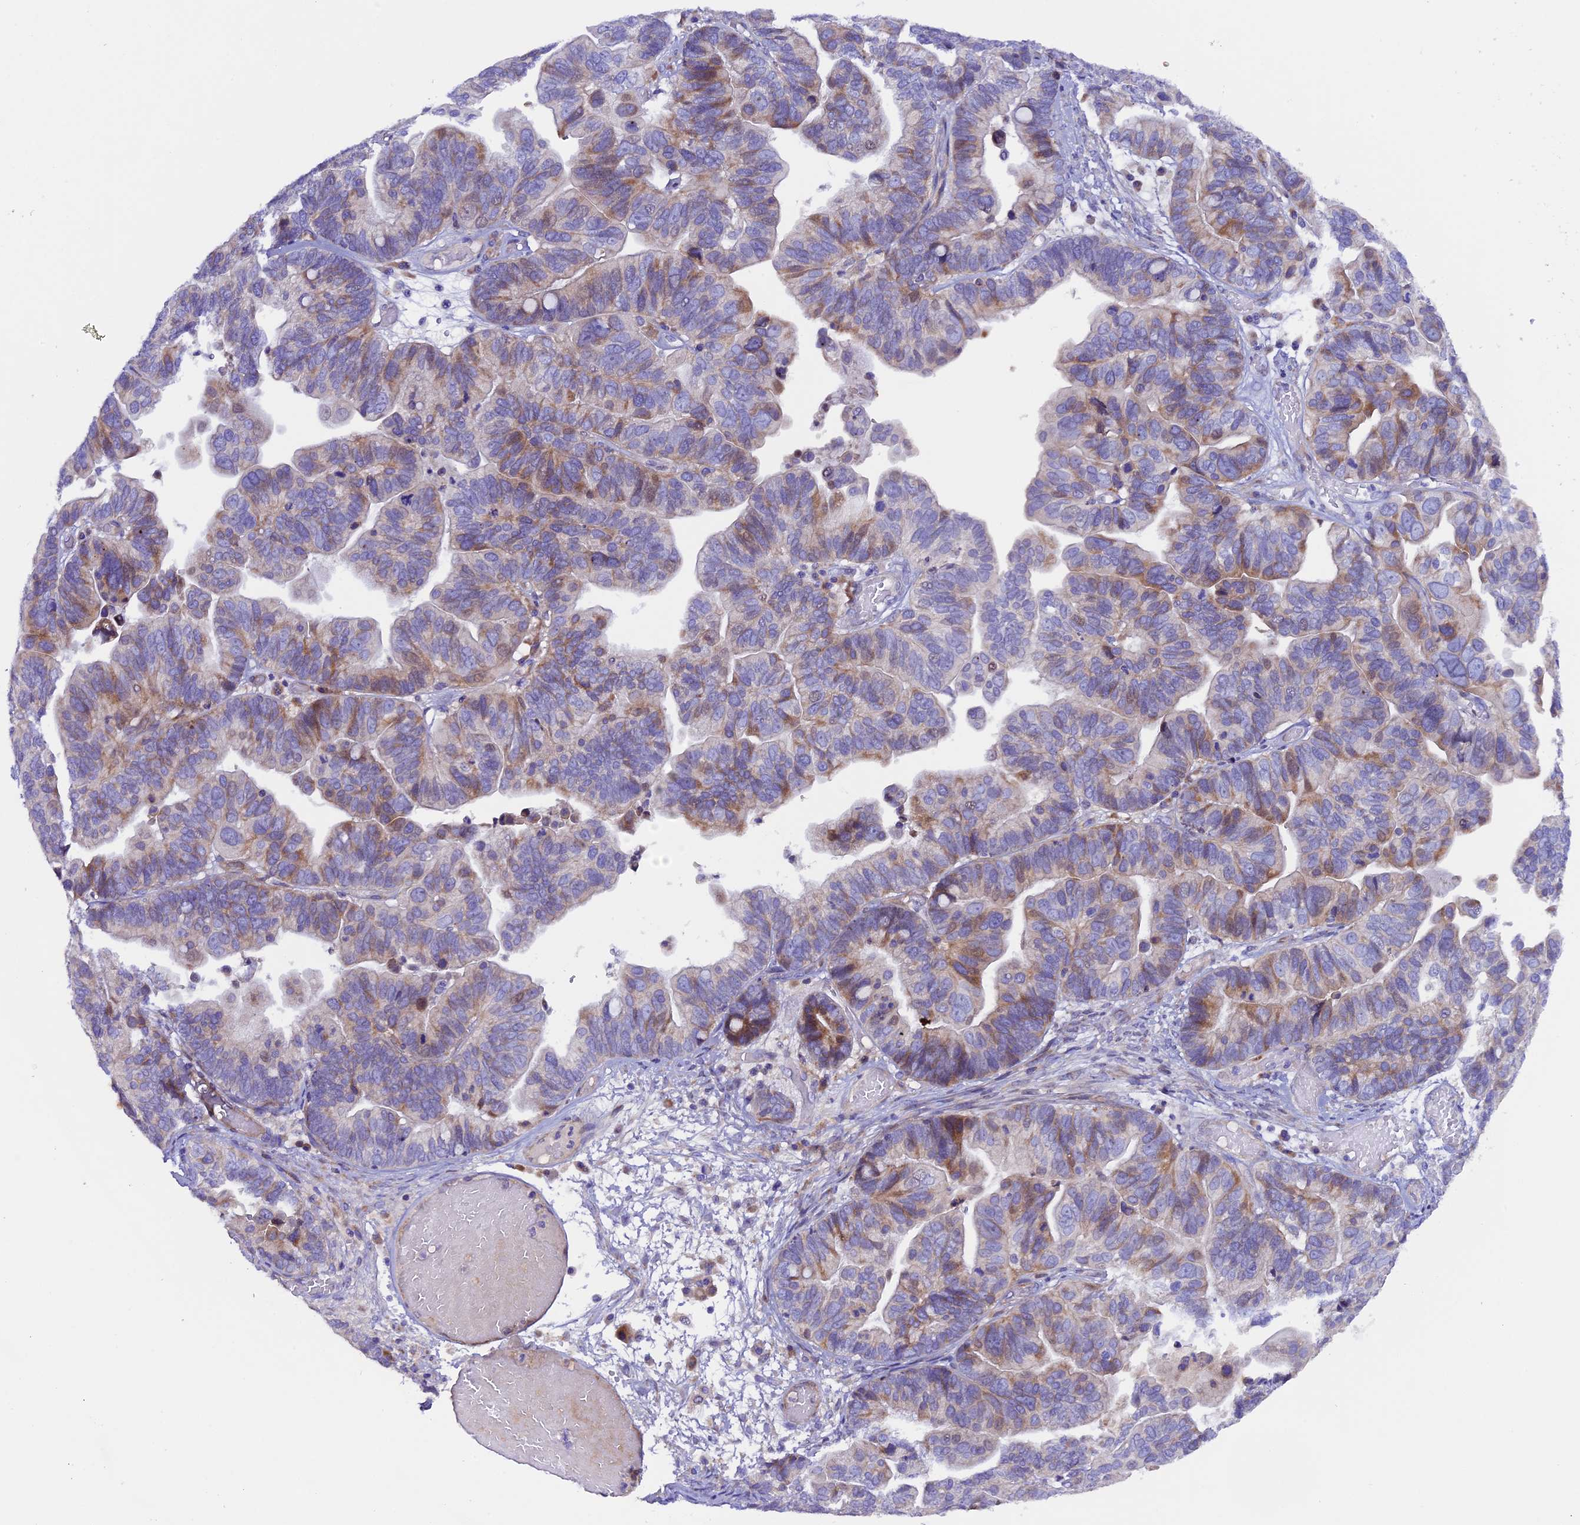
{"staining": {"intensity": "moderate", "quantity": "<25%", "location": "cytoplasmic/membranous"}, "tissue": "ovarian cancer", "cell_type": "Tumor cells", "image_type": "cancer", "snomed": [{"axis": "morphology", "description": "Cystadenocarcinoma, serous, NOS"}, {"axis": "topography", "description": "Ovary"}], "caption": "Ovarian serous cystadenocarcinoma stained with a protein marker shows moderate staining in tumor cells.", "gene": "PIGU", "patient": {"sex": "female", "age": 56}}